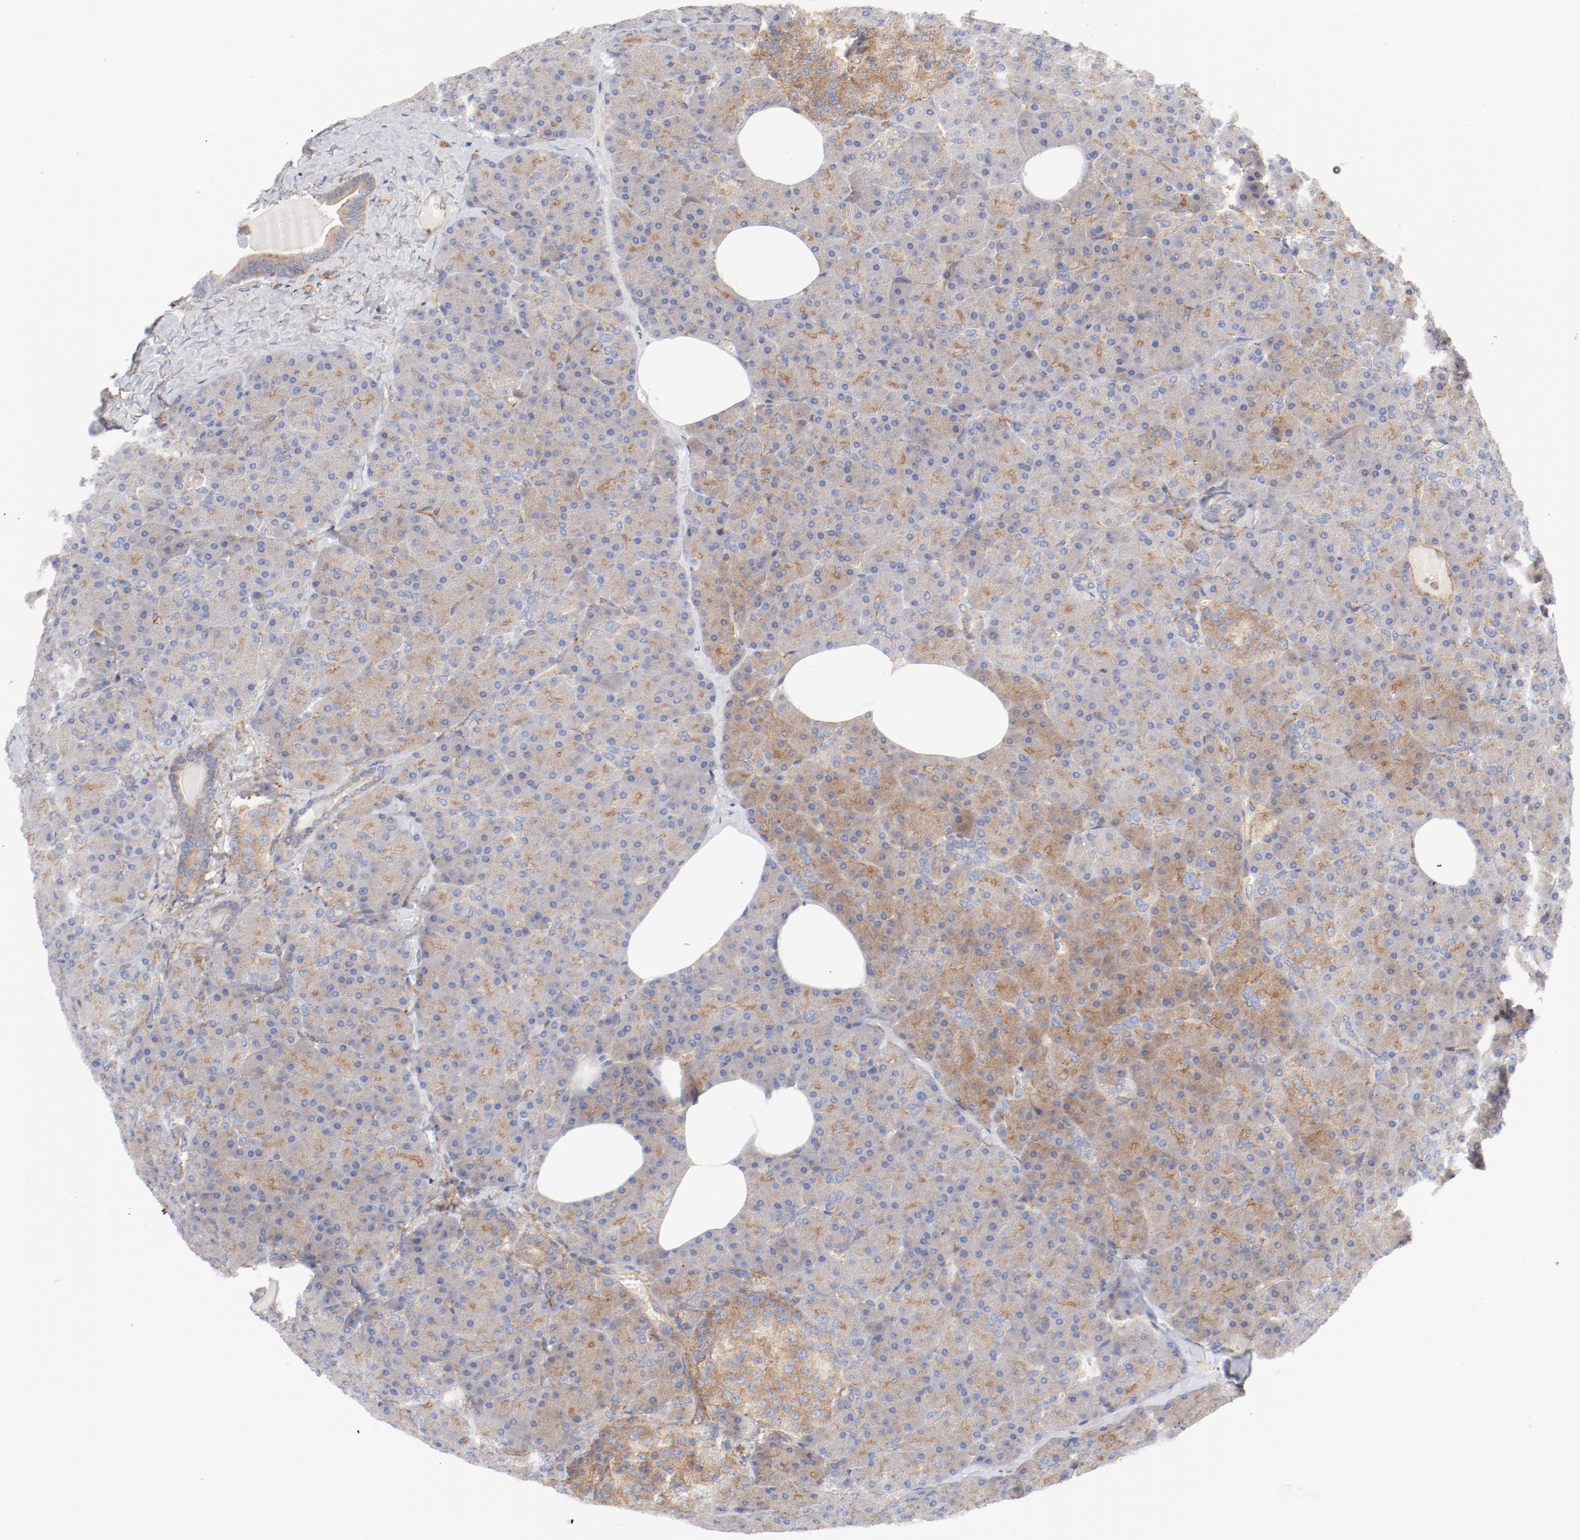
{"staining": {"intensity": "weak", "quantity": ">75%", "location": "cytoplasmic/membranous"}, "tissue": "pancreas", "cell_type": "Exocrine glandular cells", "image_type": "normal", "snomed": [{"axis": "morphology", "description": "Normal tissue, NOS"}, {"axis": "topography", "description": "Pancreas"}], "caption": "Exocrine glandular cells display low levels of weak cytoplasmic/membranous positivity in approximately >75% of cells in benign human pancreas.", "gene": "AP2A1", "patient": {"sex": "female", "age": 35}}